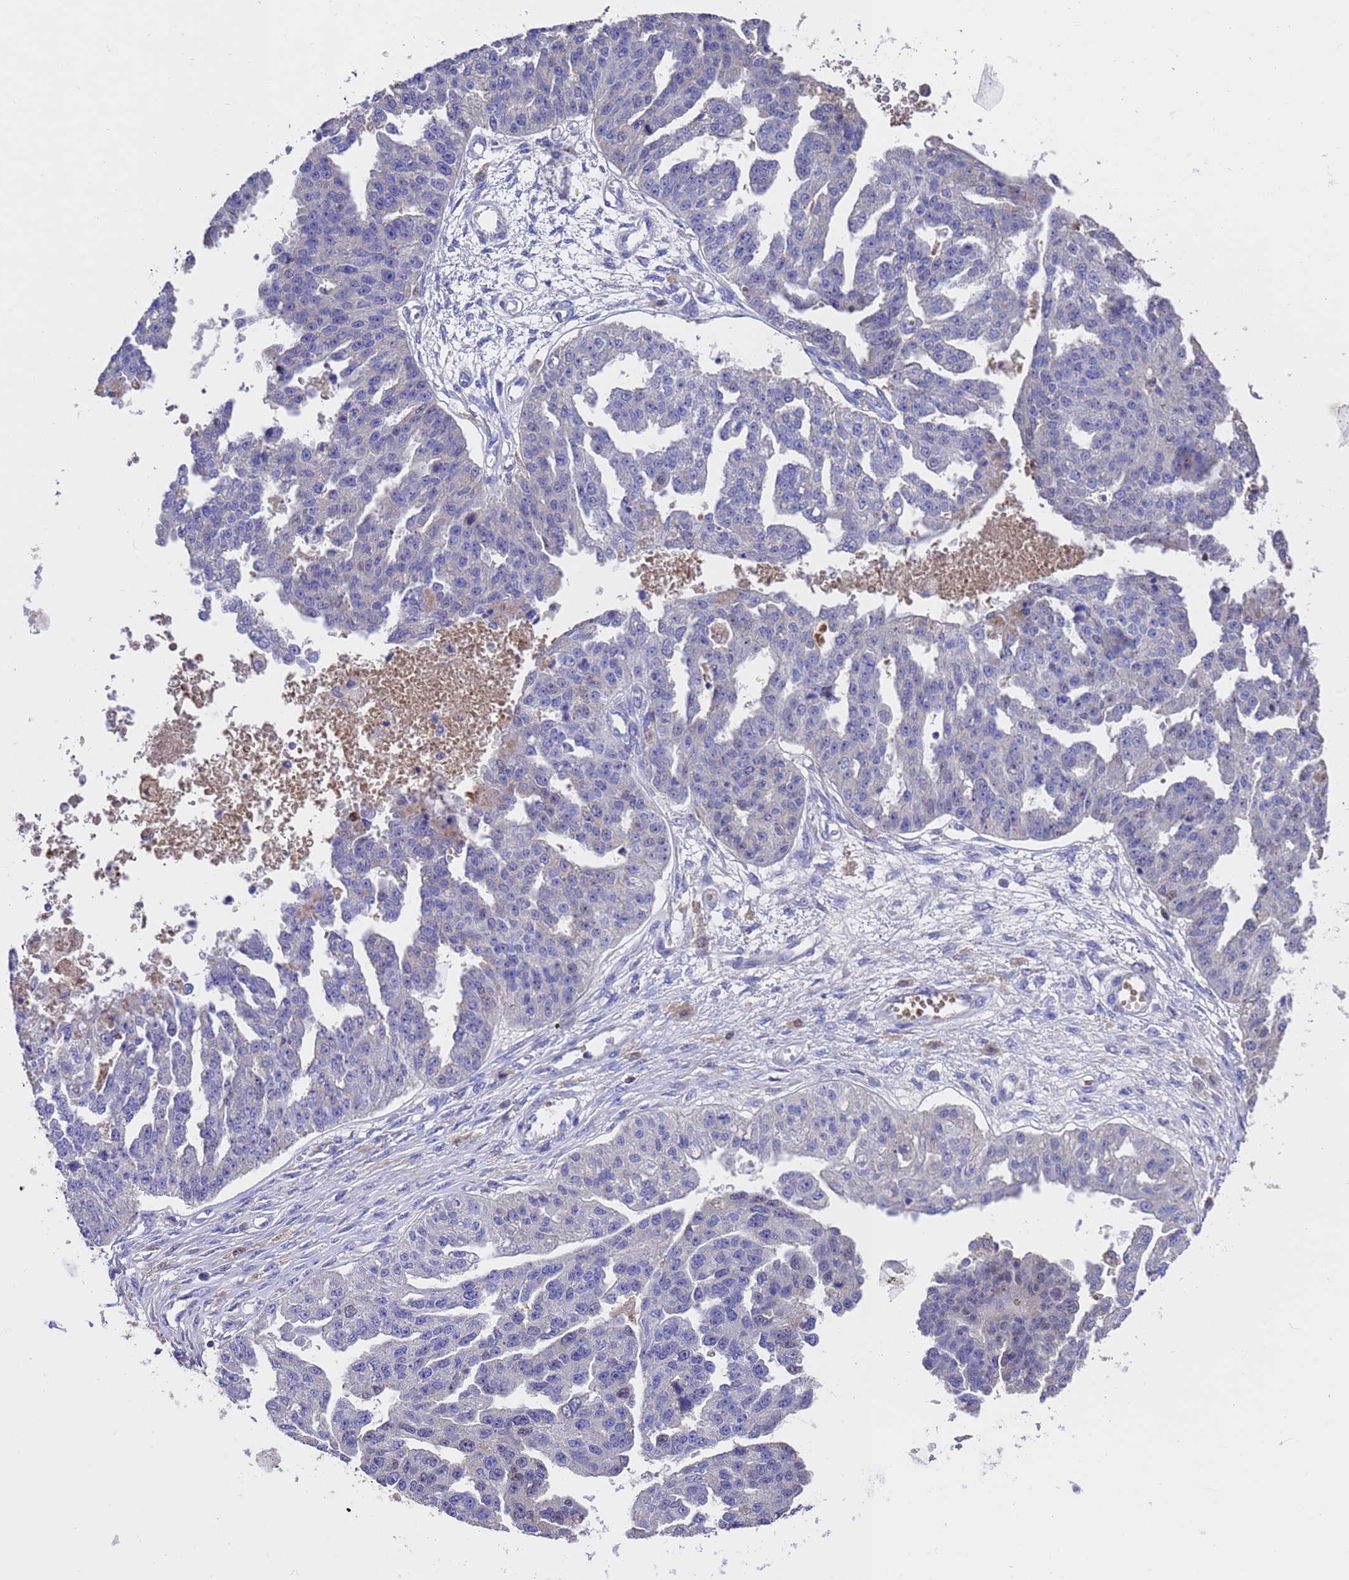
{"staining": {"intensity": "negative", "quantity": "none", "location": "none"}, "tissue": "ovarian cancer", "cell_type": "Tumor cells", "image_type": "cancer", "snomed": [{"axis": "morphology", "description": "Cystadenocarcinoma, serous, NOS"}, {"axis": "topography", "description": "Ovary"}], "caption": "An image of ovarian serous cystadenocarcinoma stained for a protein exhibits no brown staining in tumor cells. (DAB (3,3'-diaminobenzidine) immunohistochemistry visualized using brightfield microscopy, high magnification).", "gene": "ELP6", "patient": {"sex": "female", "age": 58}}